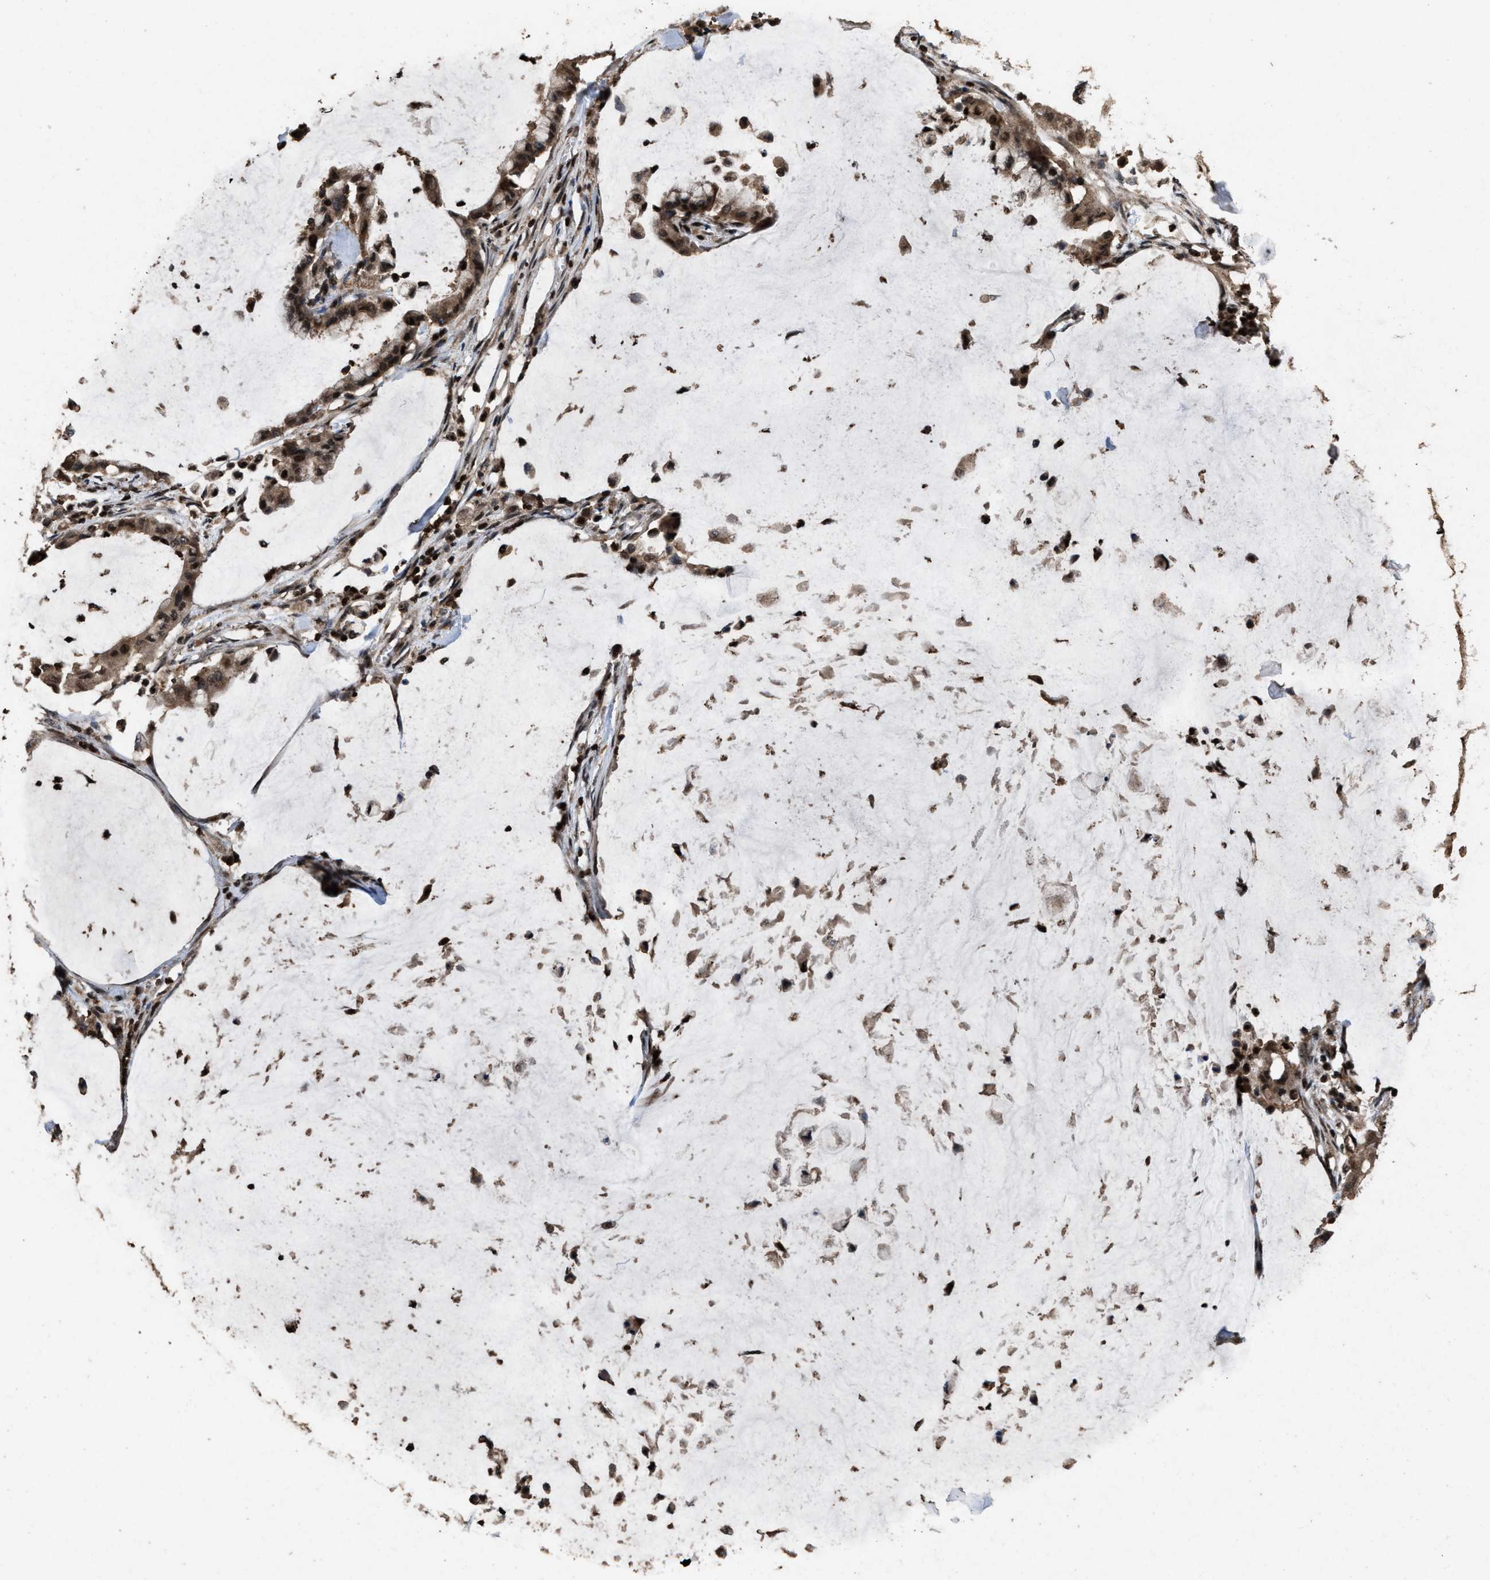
{"staining": {"intensity": "moderate", "quantity": ">75%", "location": "cytoplasmic/membranous,nuclear"}, "tissue": "pancreatic cancer", "cell_type": "Tumor cells", "image_type": "cancer", "snomed": [{"axis": "morphology", "description": "Adenocarcinoma, NOS"}, {"axis": "topography", "description": "Pancreas"}], "caption": "Adenocarcinoma (pancreatic) stained for a protein shows moderate cytoplasmic/membranous and nuclear positivity in tumor cells.", "gene": "HAUS6", "patient": {"sex": "male", "age": 41}}